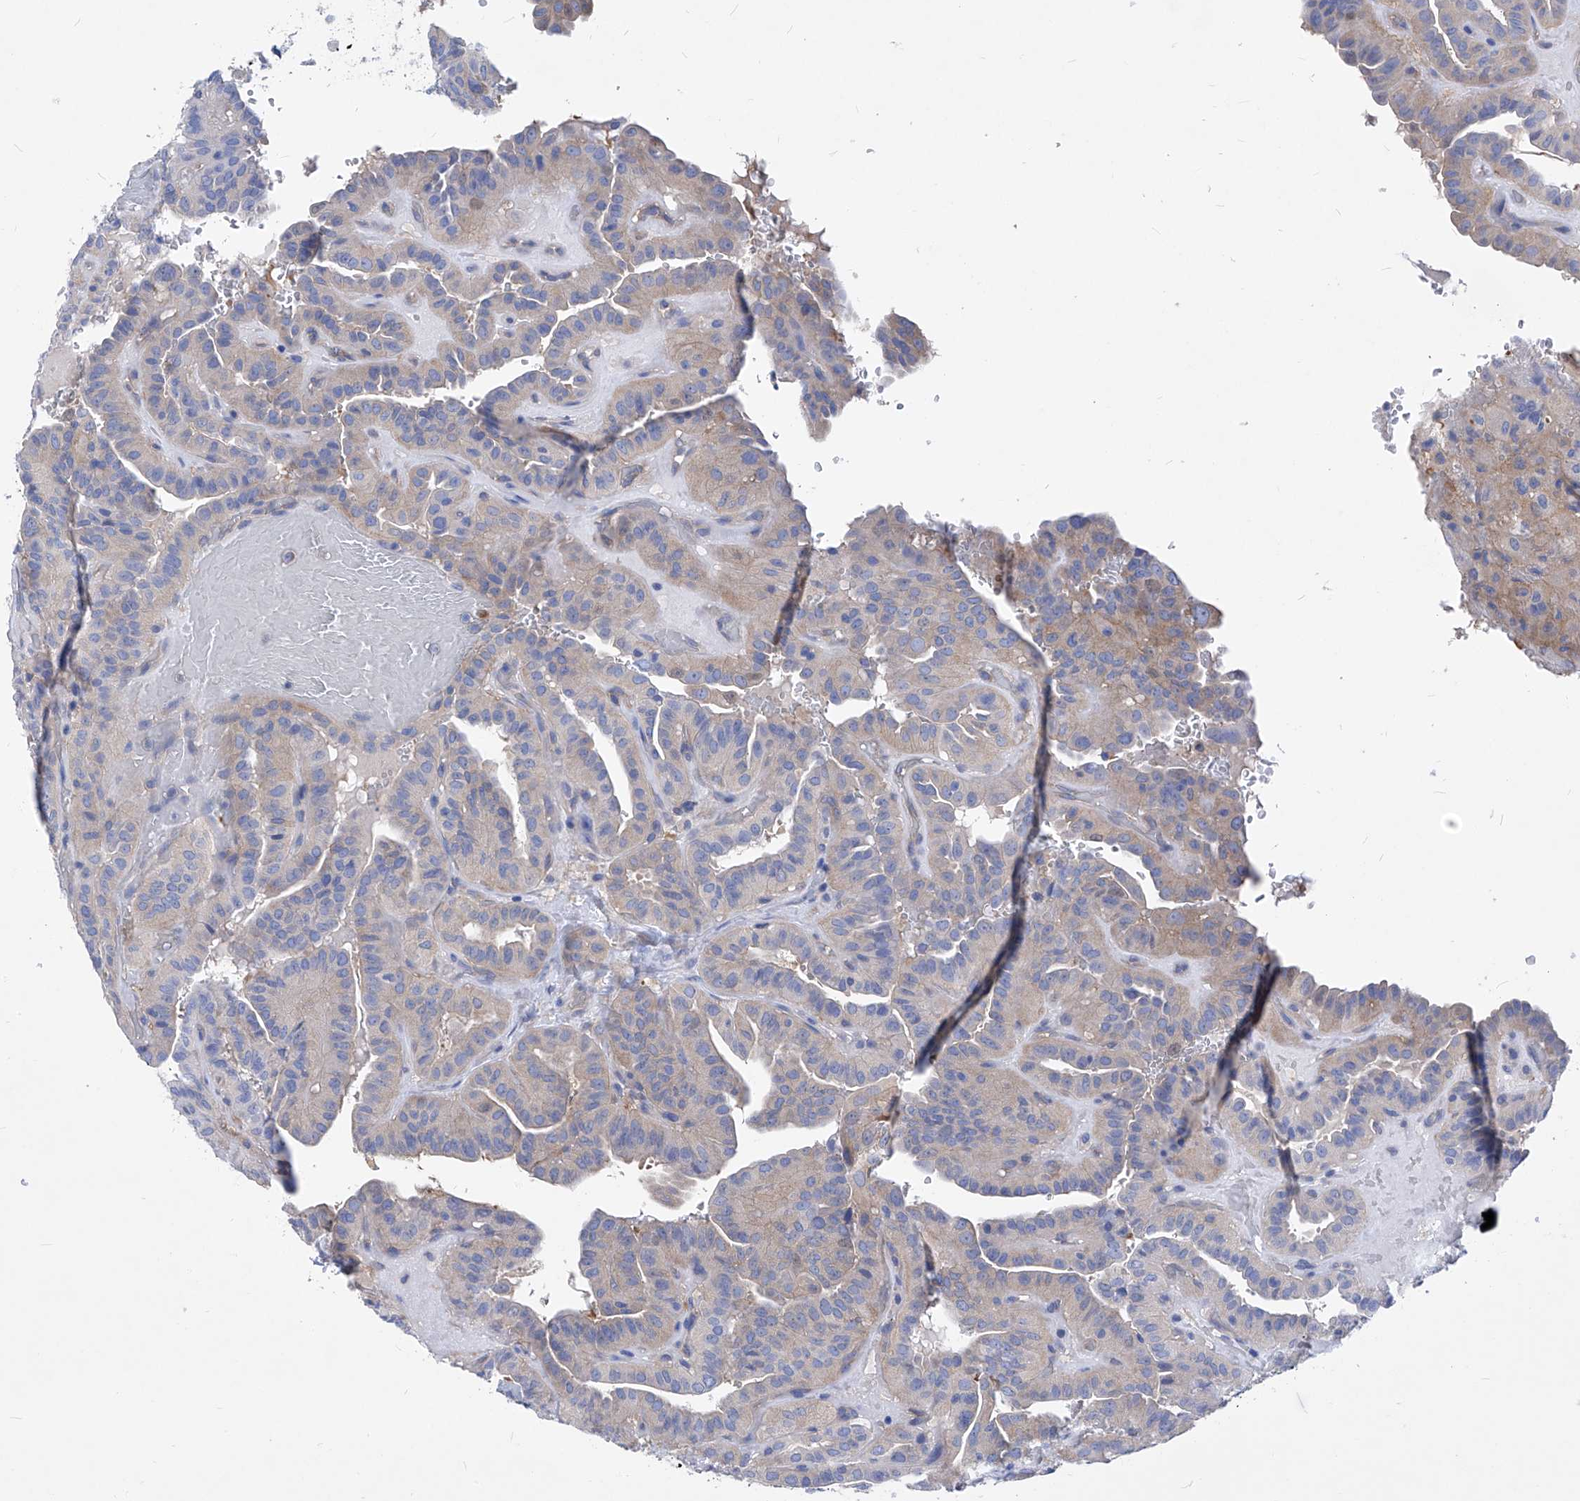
{"staining": {"intensity": "weak", "quantity": "25%-75%", "location": "cytoplasmic/membranous"}, "tissue": "thyroid cancer", "cell_type": "Tumor cells", "image_type": "cancer", "snomed": [{"axis": "morphology", "description": "Papillary adenocarcinoma, NOS"}, {"axis": "topography", "description": "Thyroid gland"}], "caption": "DAB (3,3'-diaminobenzidine) immunohistochemical staining of thyroid cancer displays weak cytoplasmic/membranous protein positivity in about 25%-75% of tumor cells.", "gene": "XPNPEP1", "patient": {"sex": "male", "age": 77}}